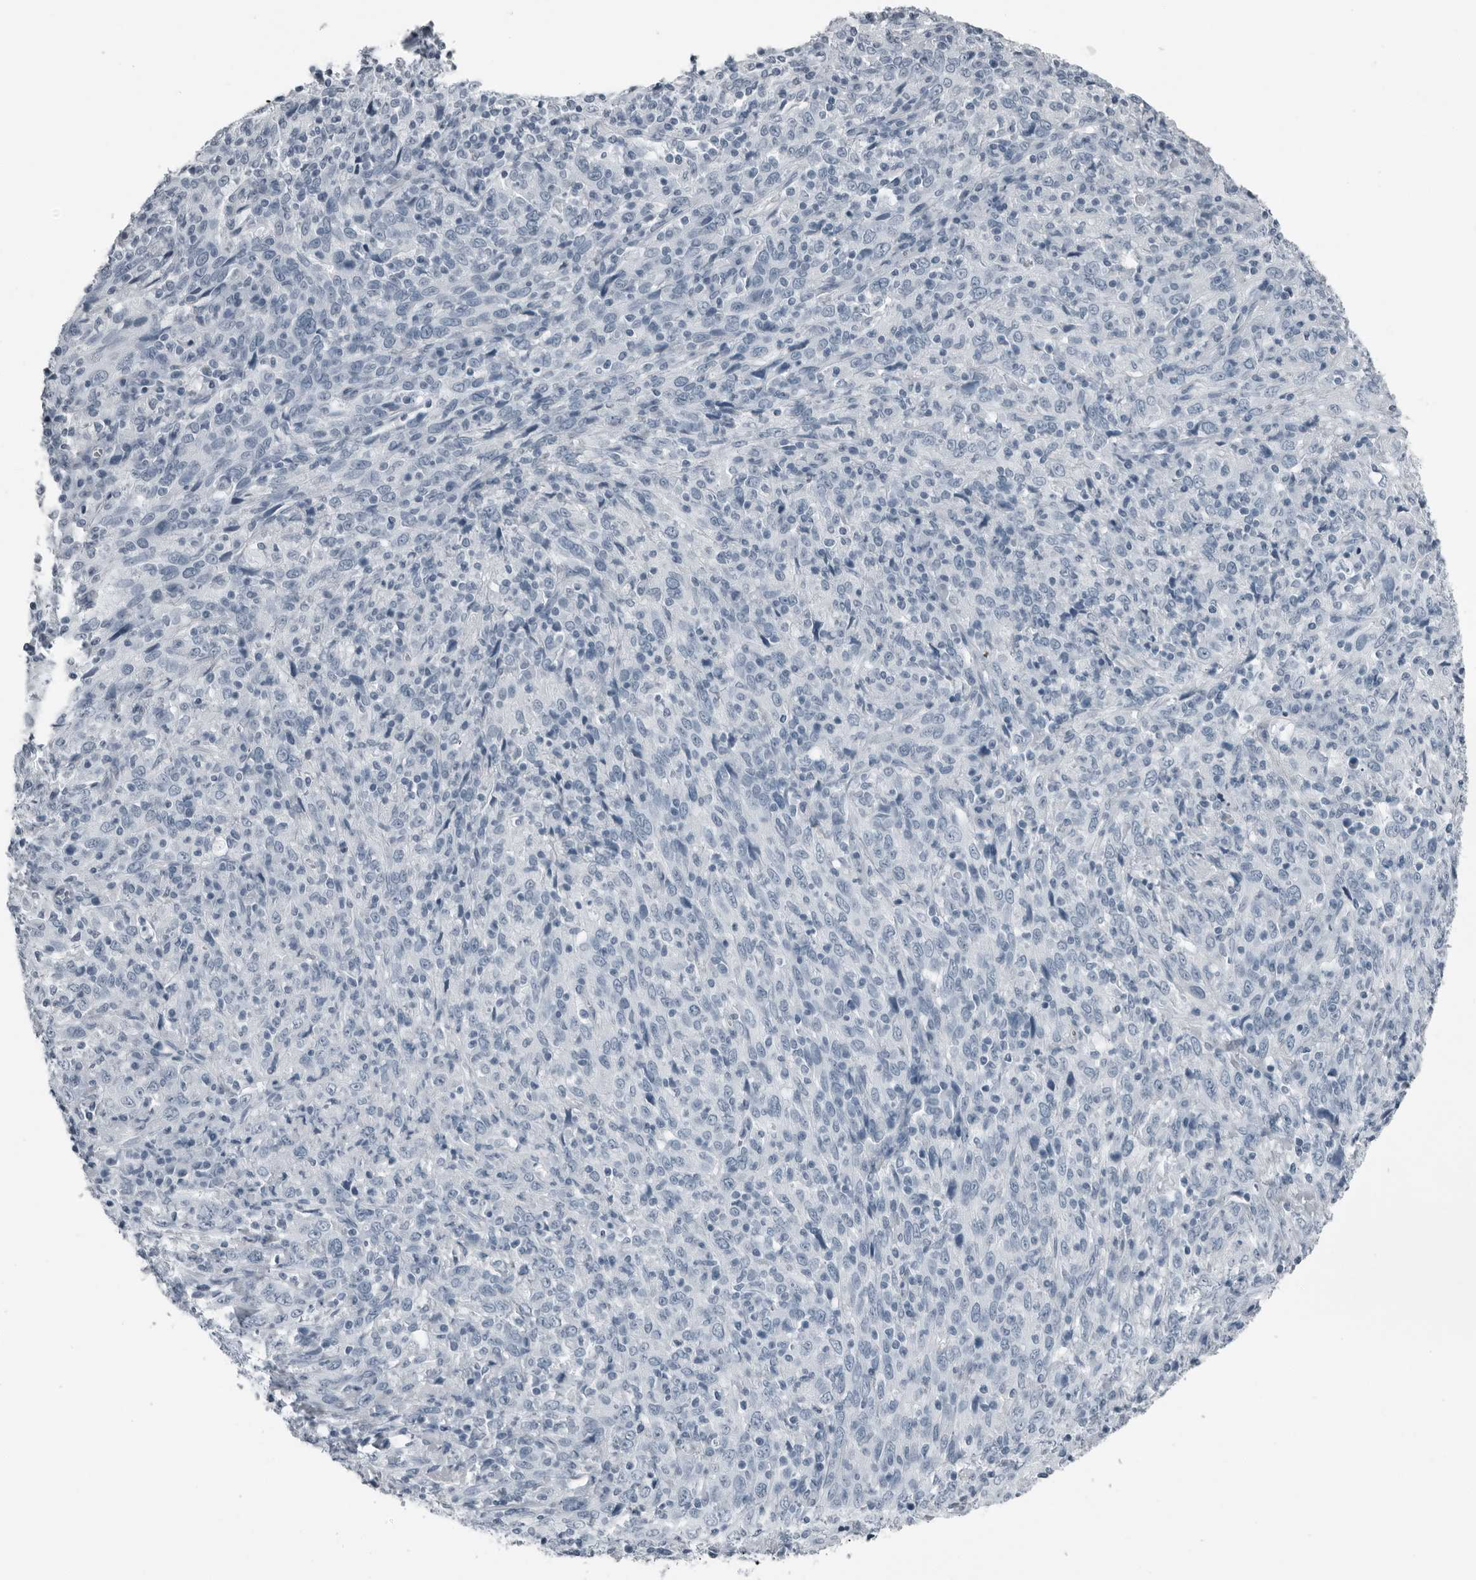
{"staining": {"intensity": "negative", "quantity": "none", "location": "none"}, "tissue": "cervical cancer", "cell_type": "Tumor cells", "image_type": "cancer", "snomed": [{"axis": "morphology", "description": "Squamous cell carcinoma, NOS"}, {"axis": "topography", "description": "Cervix"}], "caption": "An immunohistochemistry histopathology image of cervical cancer (squamous cell carcinoma) is shown. There is no staining in tumor cells of cervical cancer (squamous cell carcinoma). The staining is performed using DAB brown chromogen with nuclei counter-stained in using hematoxylin.", "gene": "PRSS1", "patient": {"sex": "female", "age": 46}}